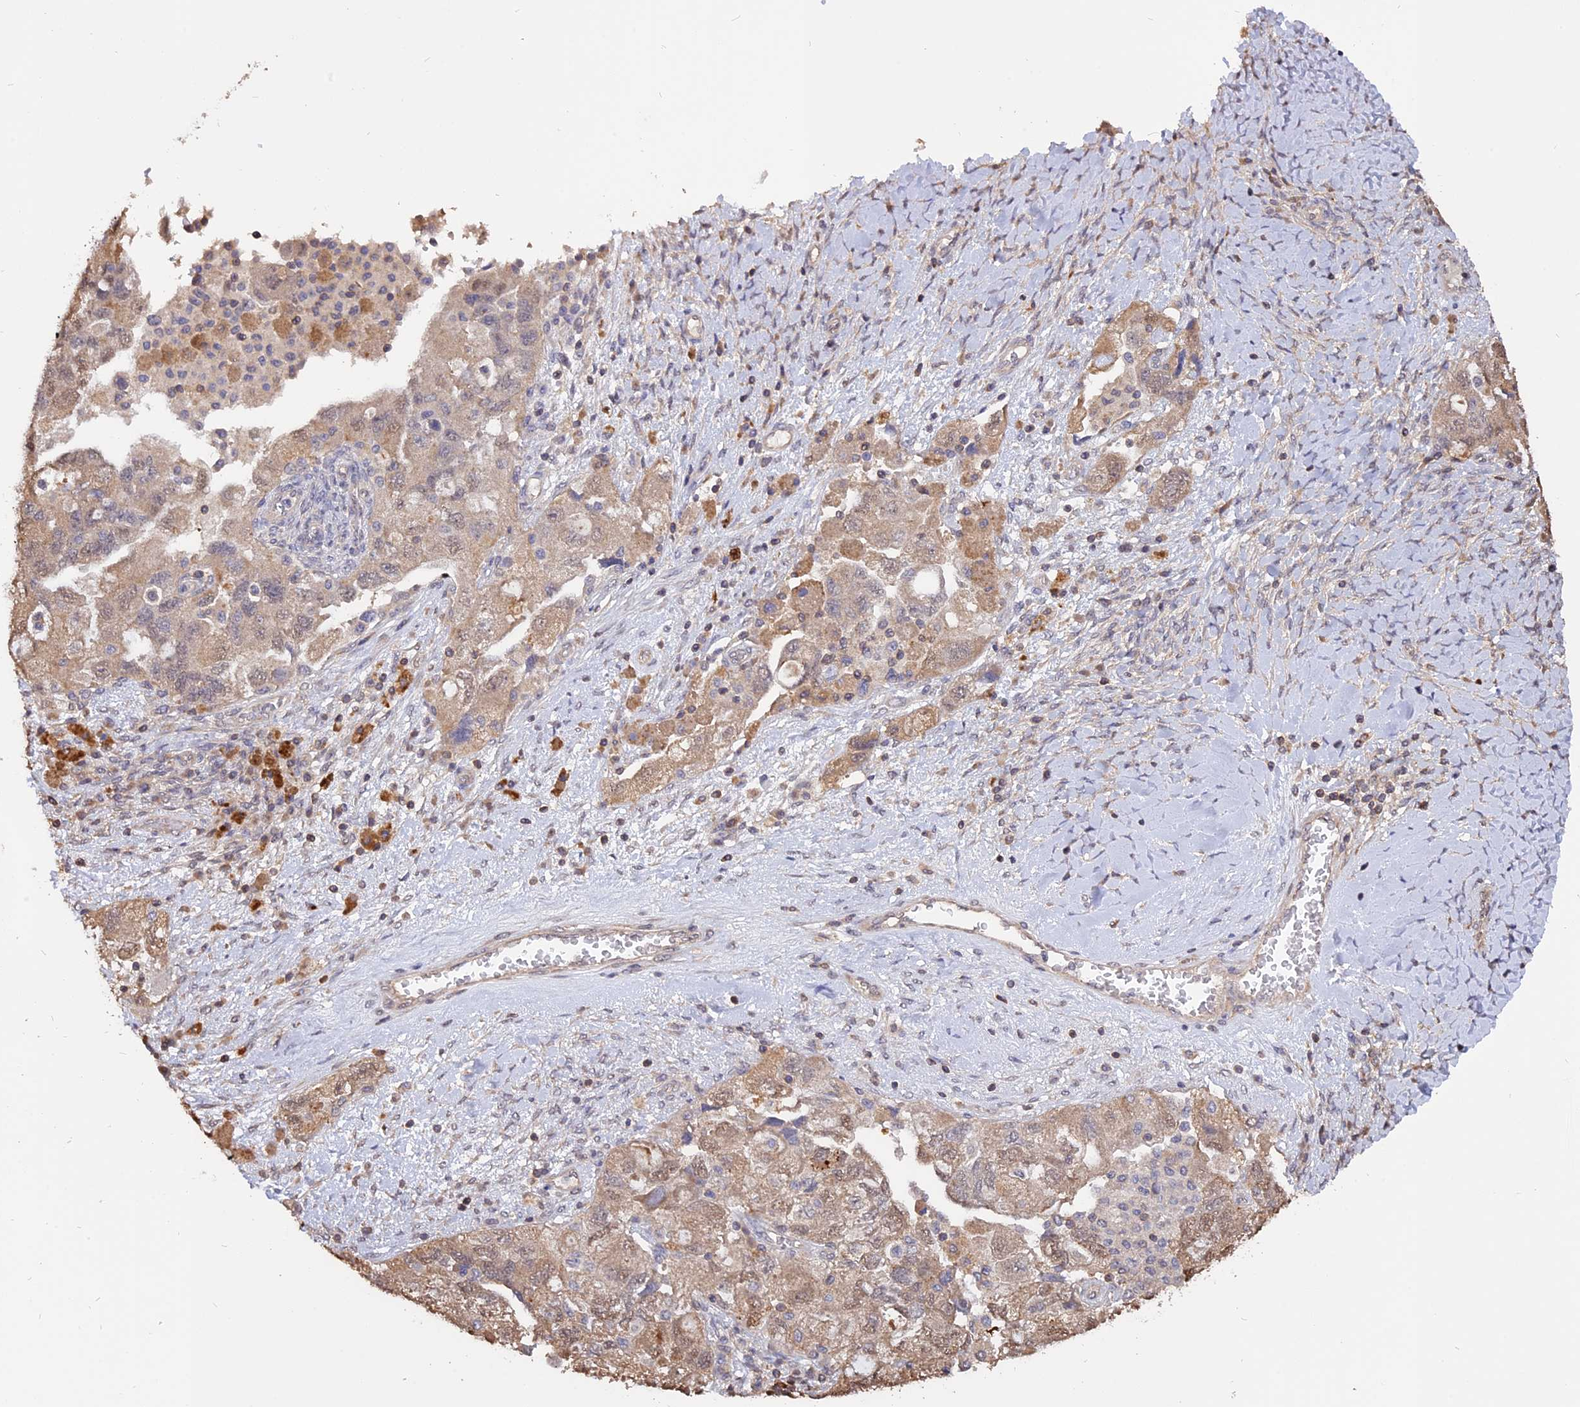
{"staining": {"intensity": "weak", "quantity": "25%-75%", "location": "cytoplasmic/membranous"}, "tissue": "ovarian cancer", "cell_type": "Tumor cells", "image_type": "cancer", "snomed": [{"axis": "morphology", "description": "Carcinoma, NOS"}, {"axis": "morphology", "description": "Cystadenocarcinoma, serous, NOS"}, {"axis": "topography", "description": "Ovary"}], "caption": "Immunohistochemical staining of ovarian cancer (serous cystadenocarcinoma) shows low levels of weak cytoplasmic/membranous protein positivity in about 25%-75% of tumor cells.", "gene": "CARMIL2", "patient": {"sex": "female", "age": 69}}